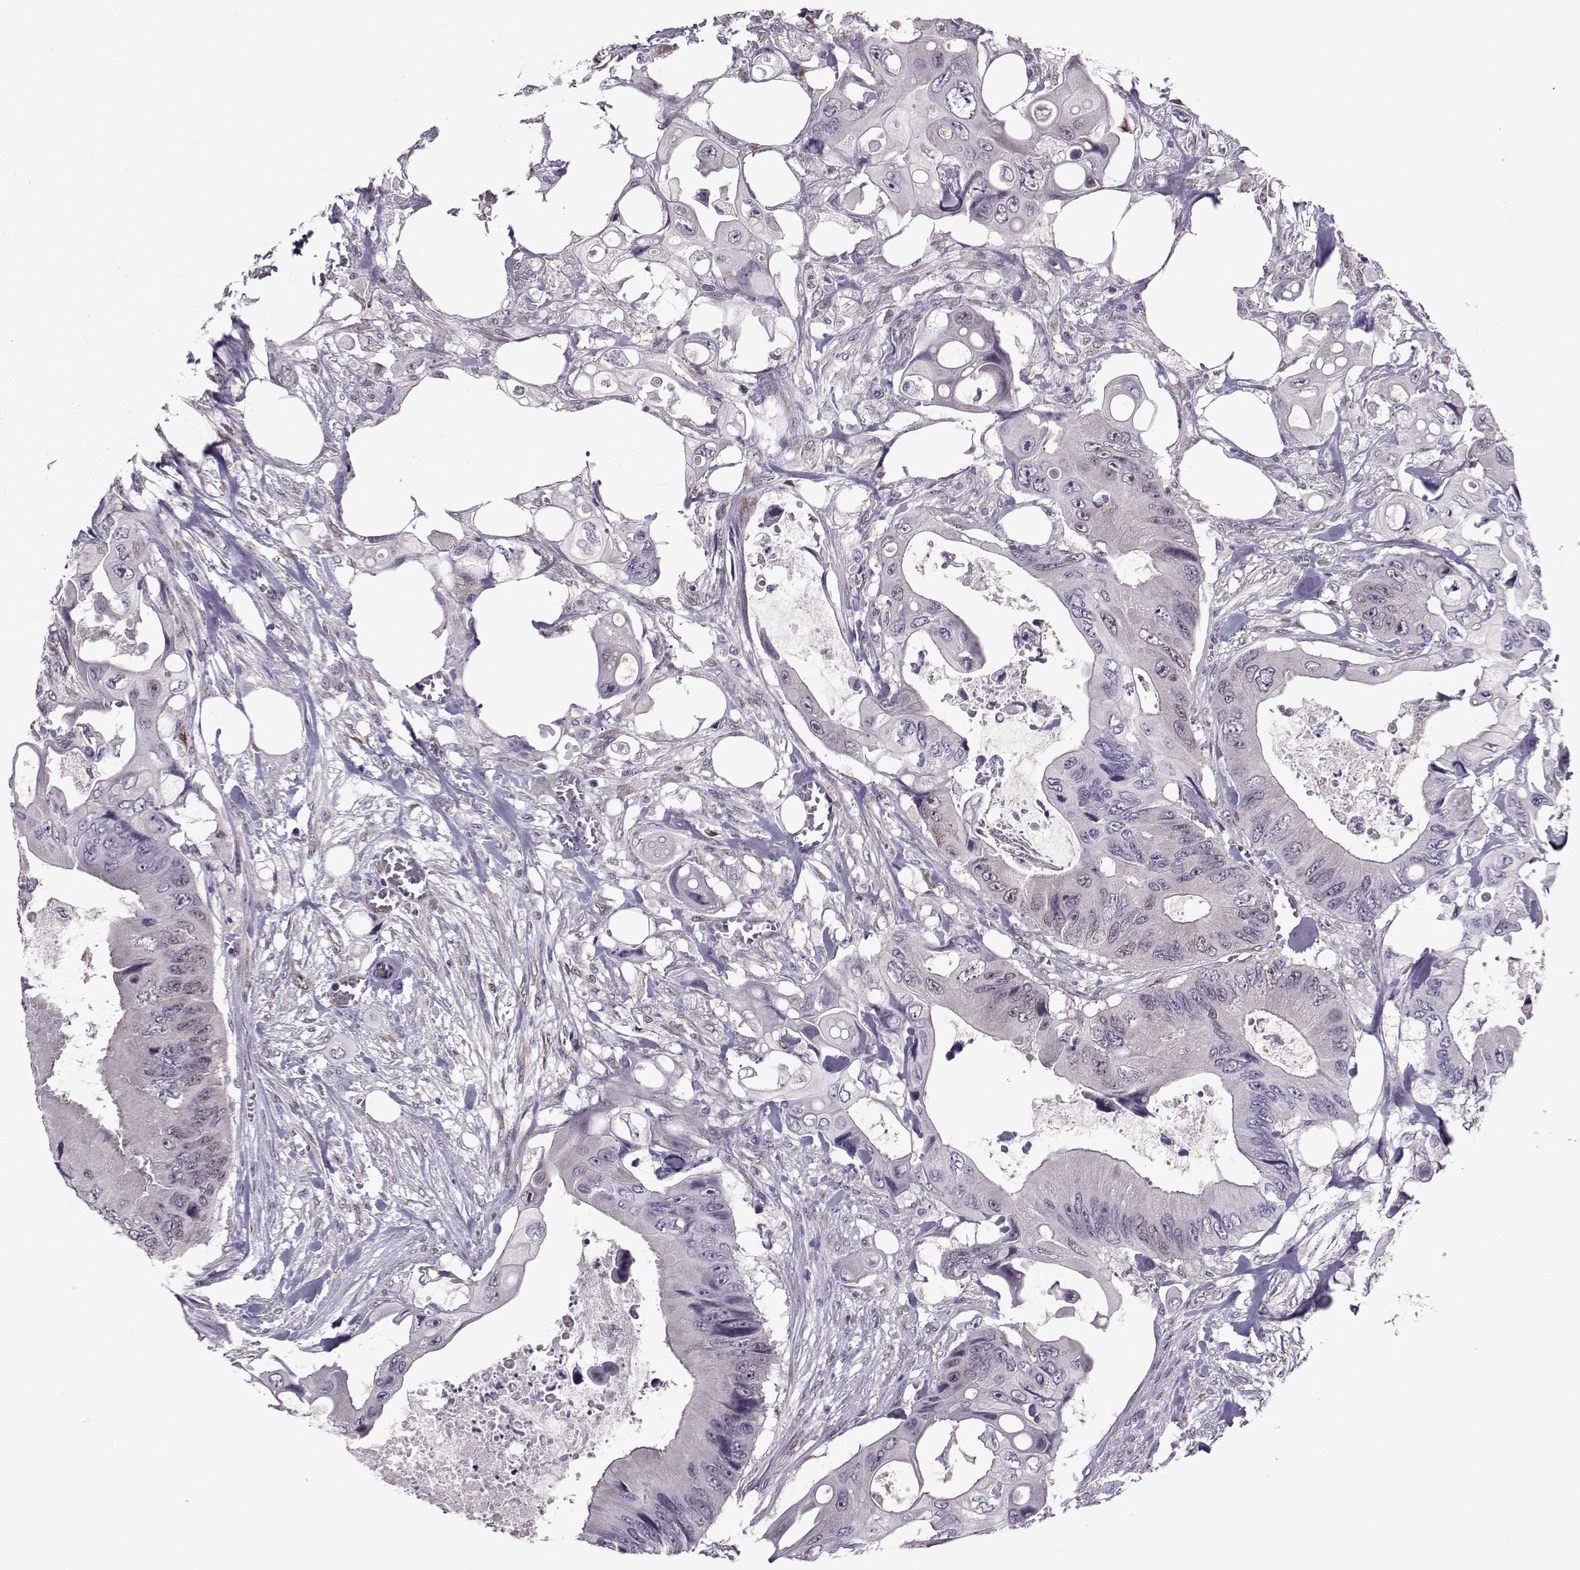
{"staining": {"intensity": "negative", "quantity": "none", "location": "none"}, "tissue": "colorectal cancer", "cell_type": "Tumor cells", "image_type": "cancer", "snomed": [{"axis": "morphology", "description": "Adenocarcinoma, NOS"}, {"axis": "topography", "description": "Rectum"}], "caption": "Immunohistochemistry micrograph of adenocarcinoma (colorectal) stained for a protein (brown), which displays no staining in tumor cells.", "gene": "CDK4", "patient": {"sex": "male", "age": 63}}